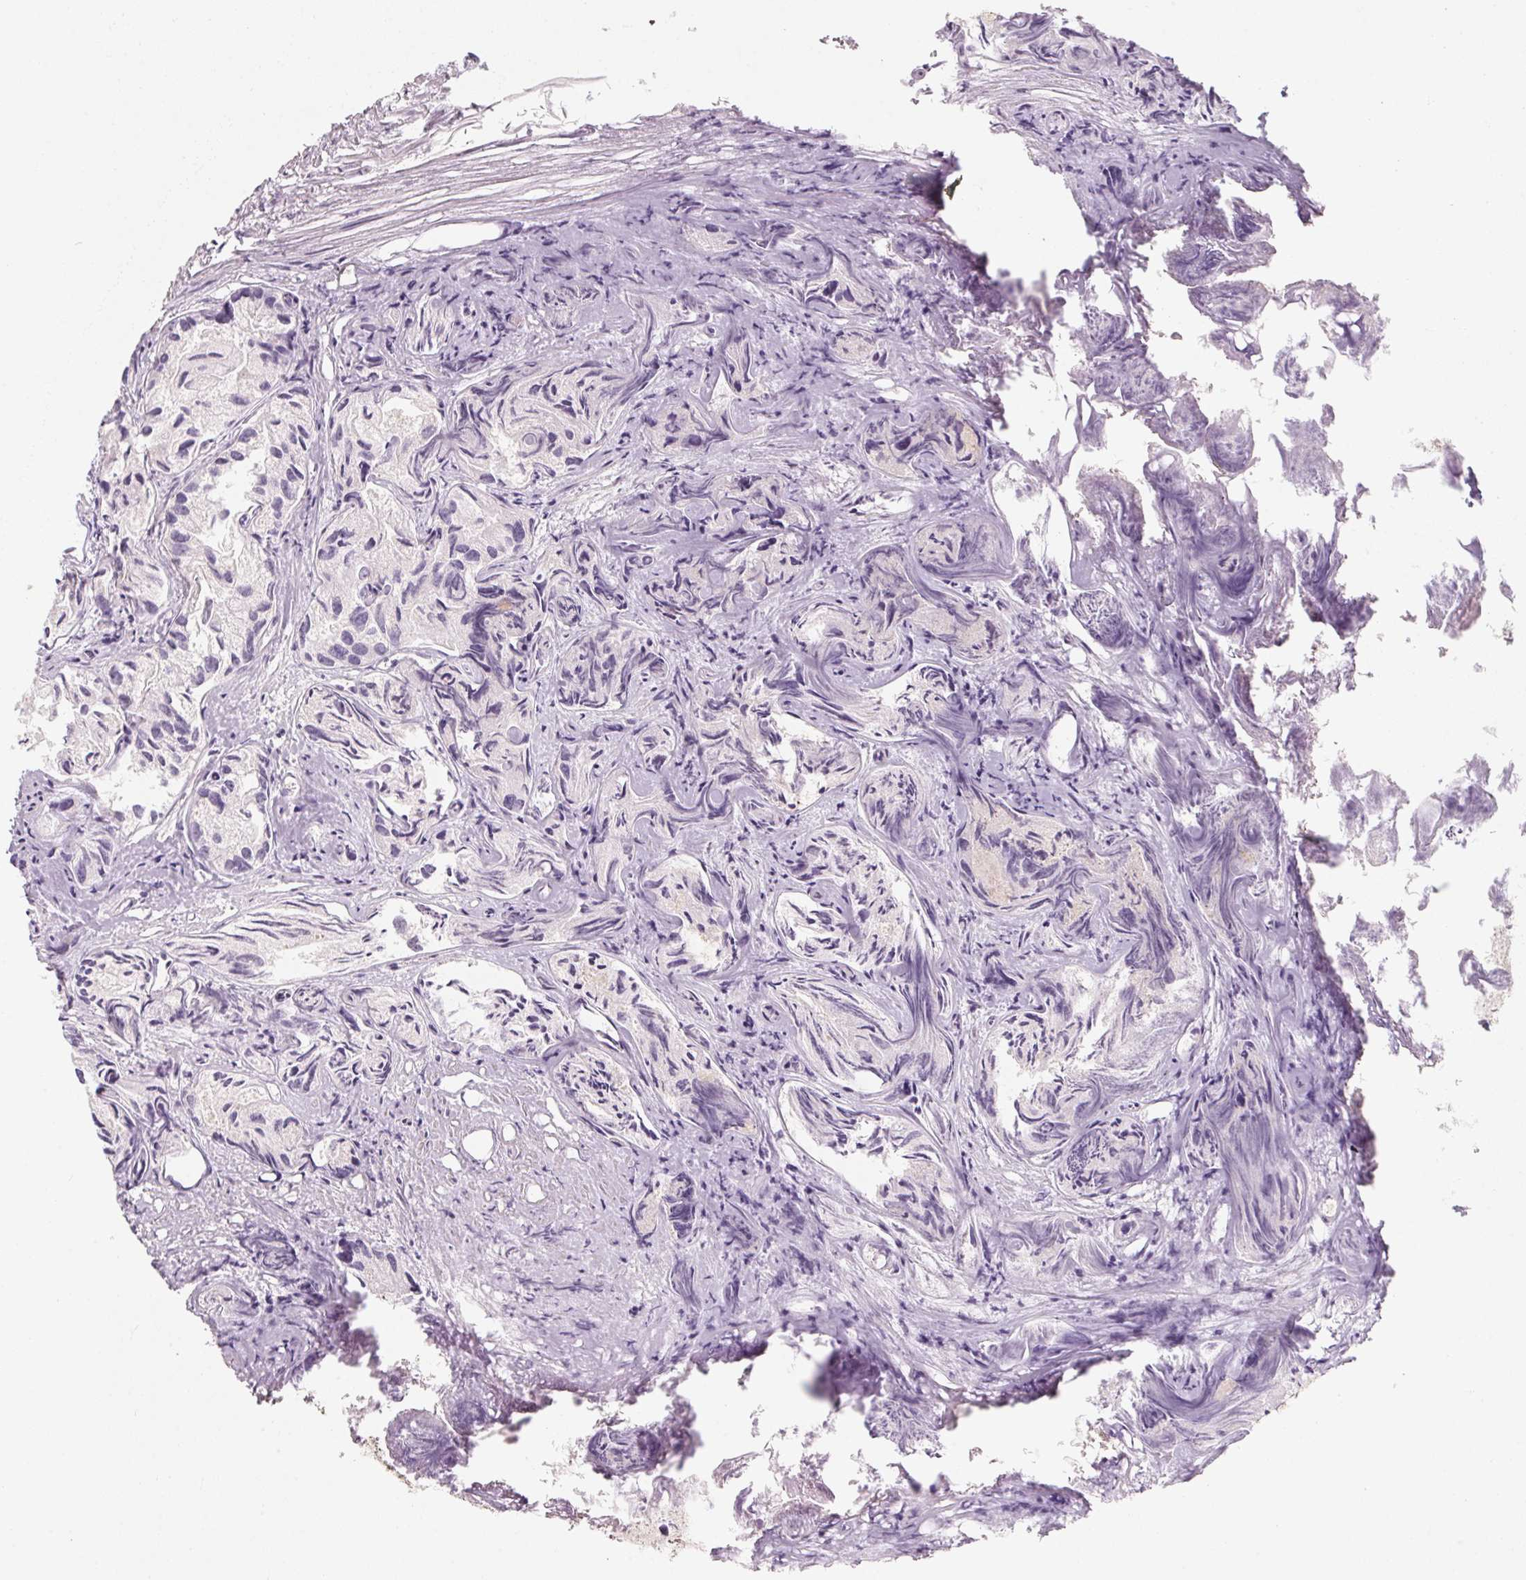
{"staining": {"intensity": "negative", "quantity": "none", "location": "none"}, "tissue": "prostate cancer", "cell_type": "Tumor cells", "image_type": "cancer", "snomed": [{"axis": "morphology", "description": "Adenocarcinoma, High grade"}, {"axis": "topography", "description": "Prostate"}], "caption": "A histopathology image of prostate cancer (high-grade adenocarcinoma) stained for a protein displays no brown staining in tumor cells.", "gene": "CAPZA3", "patient": {"sex": "male", "age": 84}}